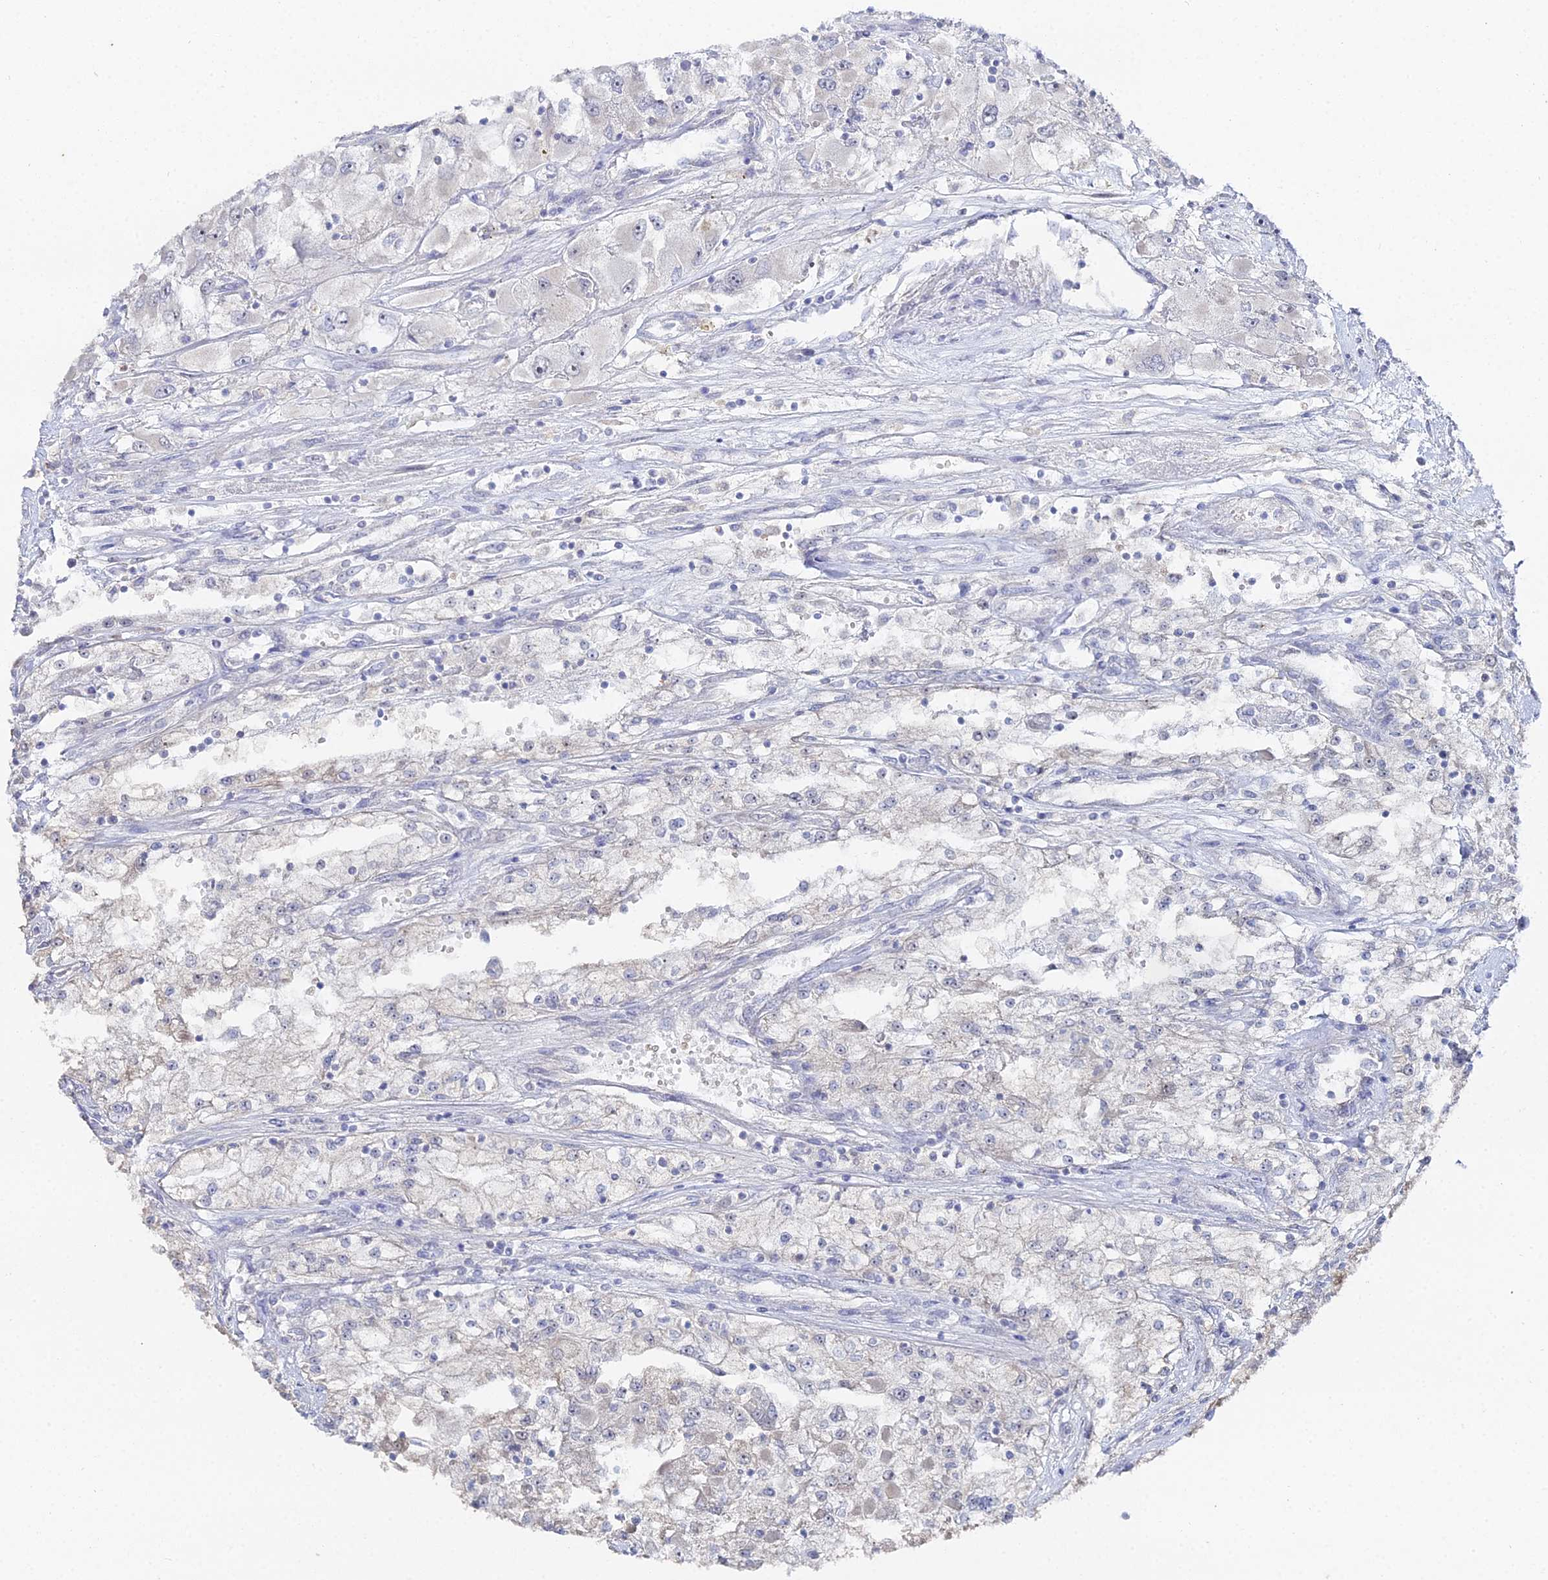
{"staining": {"intensity": "negative", "quantity": "none", "location": "none"}, "tissue": "renal cancer", "cell_type": "Tumor cells", "image_type": "cancer", "snomed": [{"axis": "morphology", "description": "Adenocarcinoma, NOS"}, {"axis": "topography", "description": "Kidney"}], "caption": "This is a photomicrograph of immunohistochemistry staining of renal adenocarcinoma, which shows no expression in tumor cells. (DAB (3,3'-diaminobenzidine) immunohistochemistry visualized using brightfield microscopy, high magnification).", "gene": "THAP4", "patient": {"sex": "female", "age": 52}}